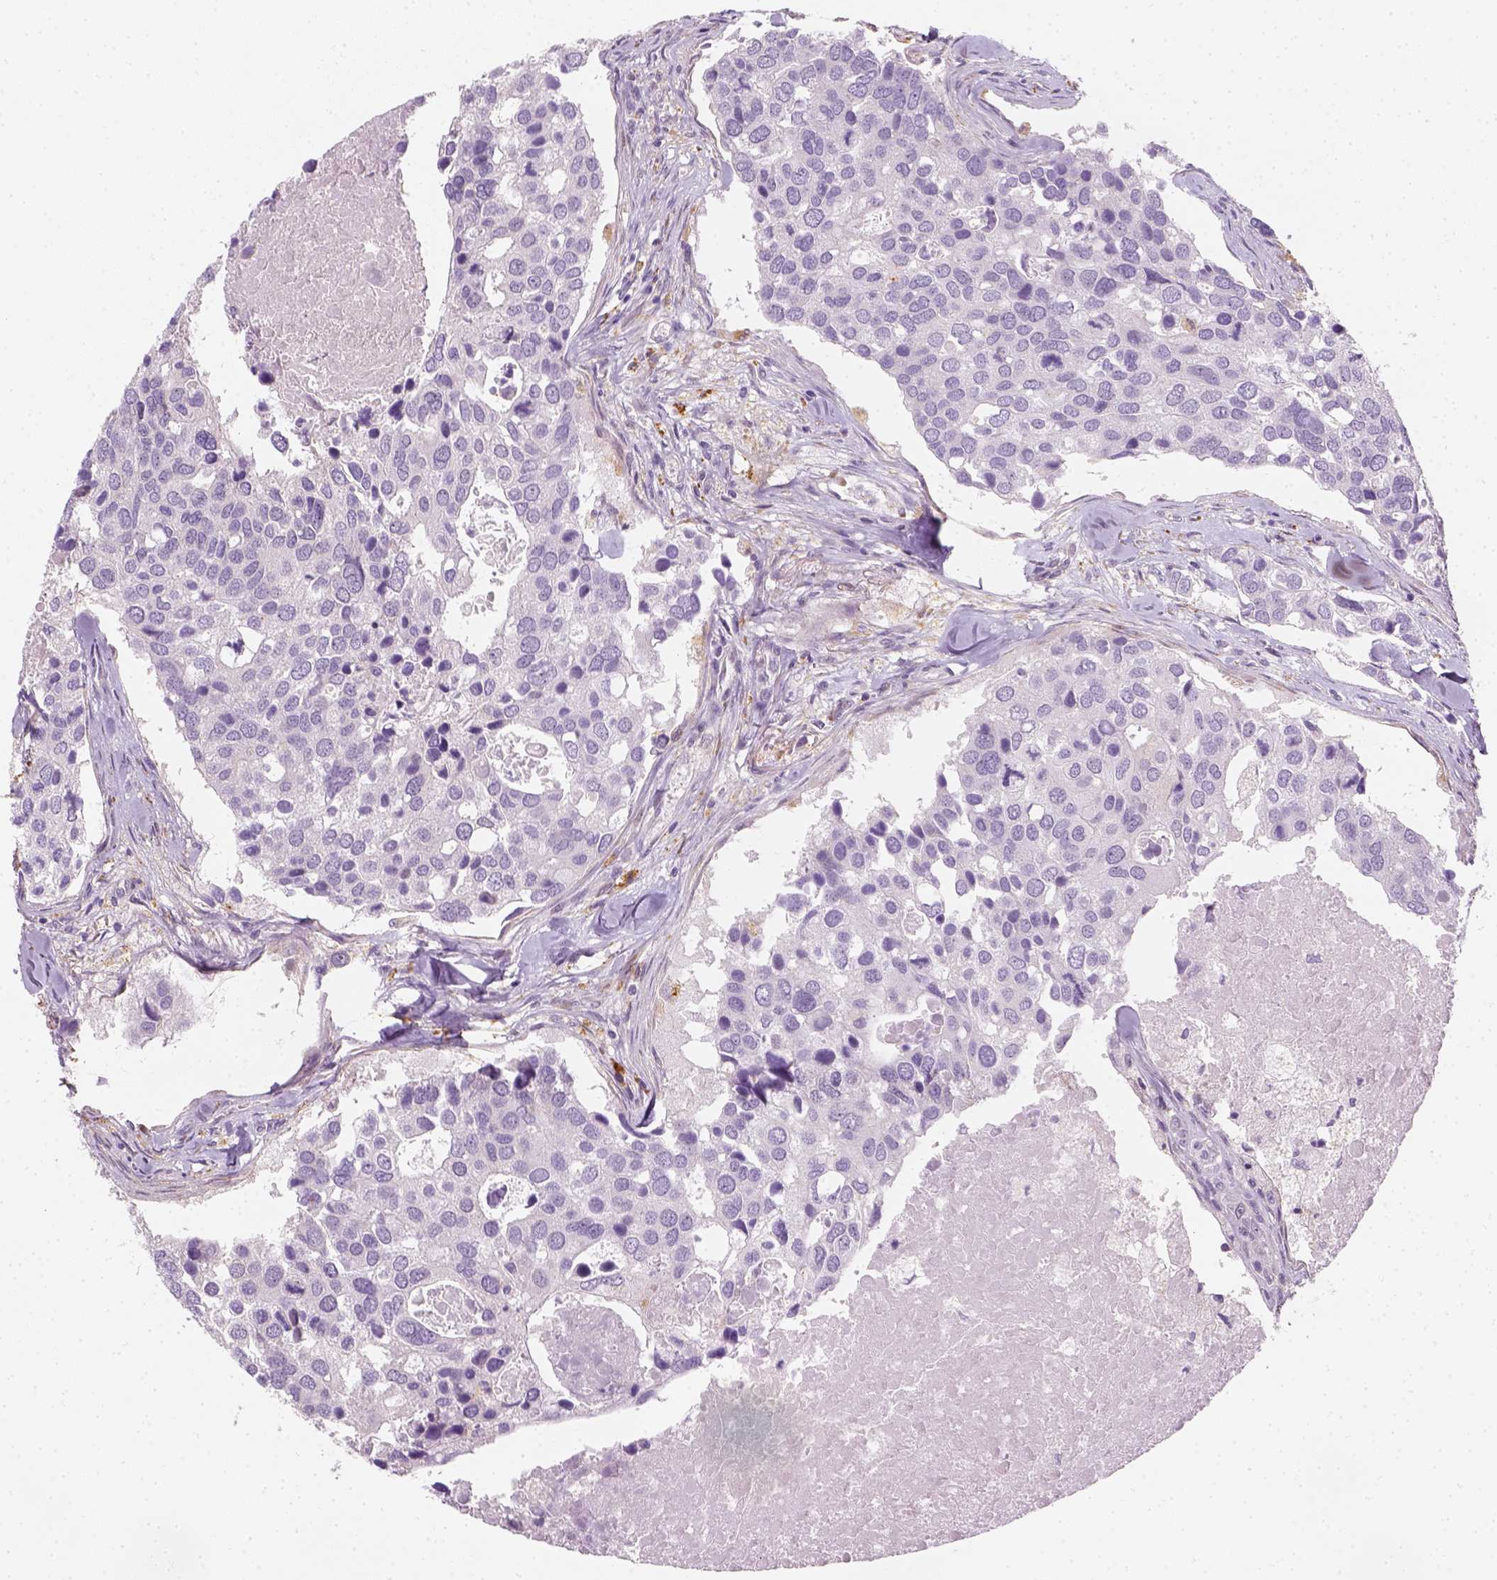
{"staining": {"intensity": "negative", "quantity": "none", "location": "none"}, "tissue": "breast cancer", "cell_type": "Tumor cells", "image_type": "cancer", "snomed": [{"axis": "morphology", "description": "Duct carcinoma"}, {"axis": "topography", "description": "Breast"}], "caption": "Invasive ductal carcinoma (breast) was stained to show a protein in brown. There is no significant positivity in tumor cells.", "gene": "FAM163B", "patient": {"sex": "female", "age": 83}}